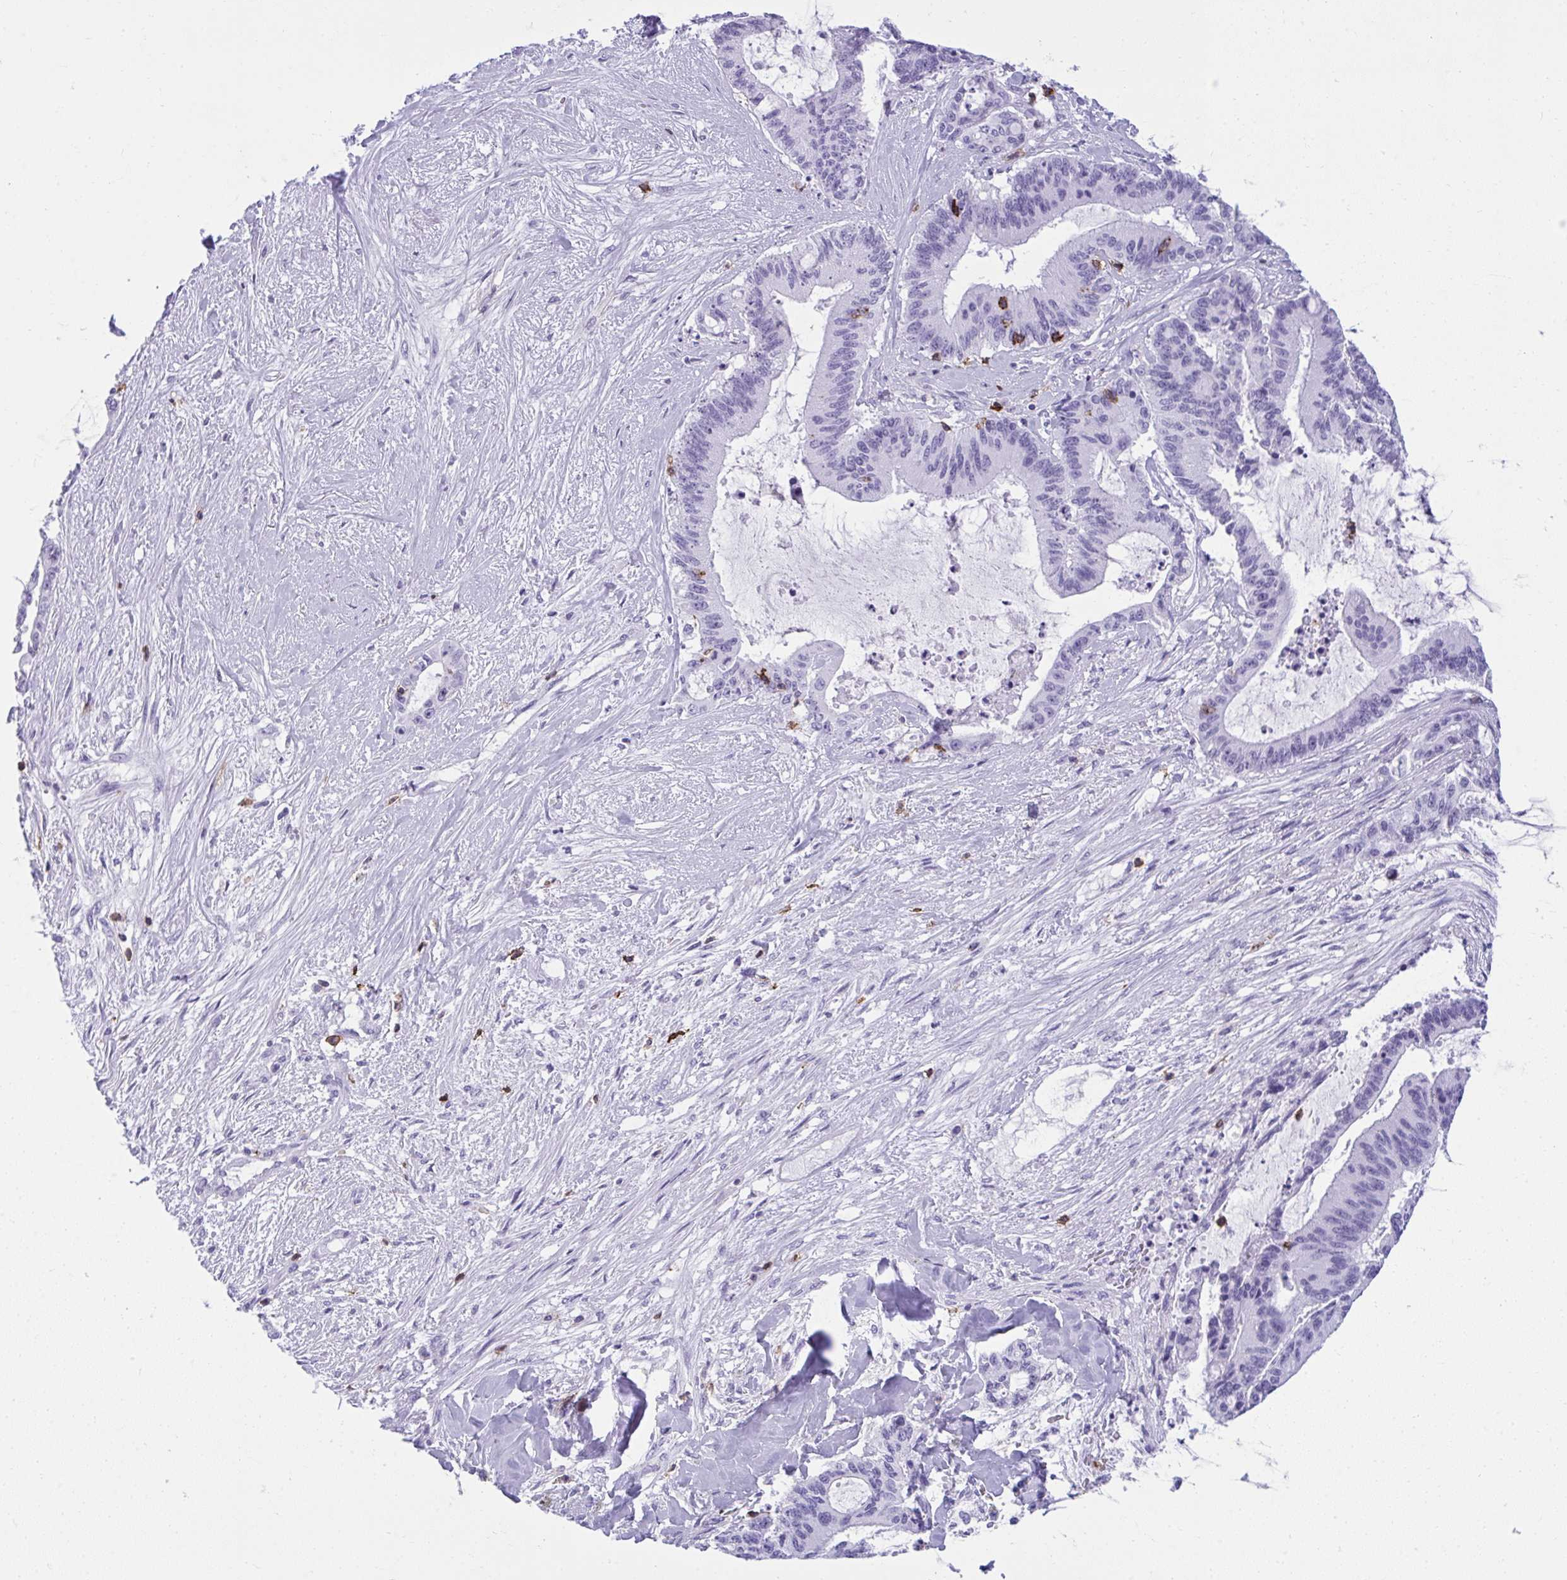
{"staining": {"intensity": "negative", "quantity": "none", "location": "none"}, "tissue": "liver cancer", "cell_type": "Tumor cells", "image_type": "cancer", "snomed": [{"axis": "morphology", "description": "Normal tissue, NOS"}, {"axis": "morphology", "description": "Cholangiocarcinoma"}, {"axis": "topography", "description": "Liver"}, {"axis": "topography", "description": "Peripheral nerve tissue"}], "caption": "This is an immunohistochemistry (IHC) image of human liver cancer. There is no positivity in tumor cells.", "gene": "SPN", "patient": {"sex": "female", "age": 73}}